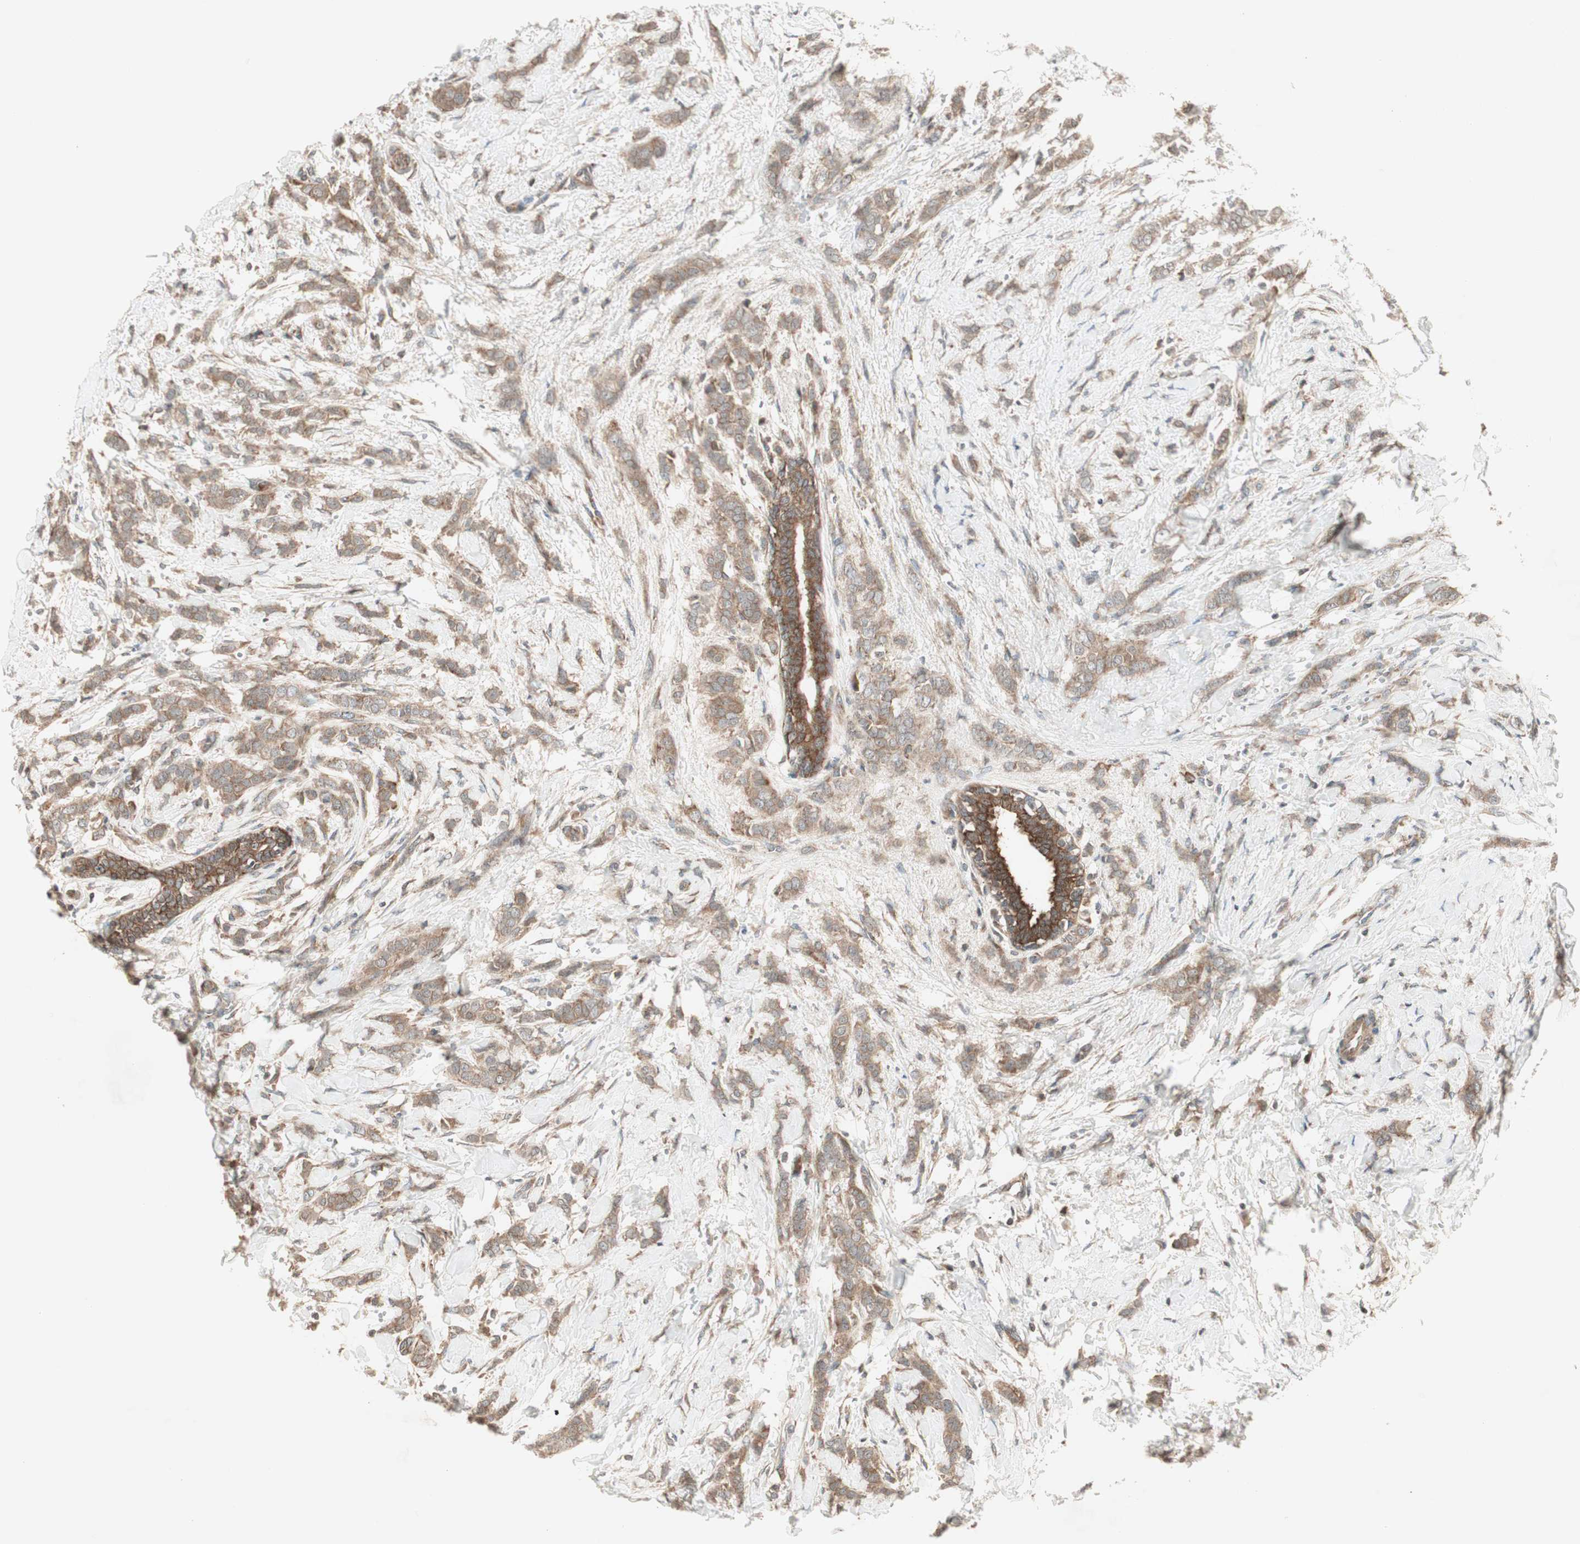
{"staining": {"intensity": "weak", "quantity": ">75%", "location": "cytoplasmic/membranous"}, "tissue": "breast cancer", "cell_type": "Tumor cells", "image_type": "cancer", "snomed": [{"axis": "morphology", "description": "Lobular carcinoma, in situ"}, {"axis": "morphology", "description": "Lobular carcinoma"}, {"axis": "topography", "description": "Breast"}], "caption": "Brown immunohistochemical staining in human breast cancer (lobular carcinoma in situ) displays weak cytoplasmic/membranous expression in about >75% of tumor cells.", "gene": "IRS1", "patient": {"sex": "female", "age": 41}}